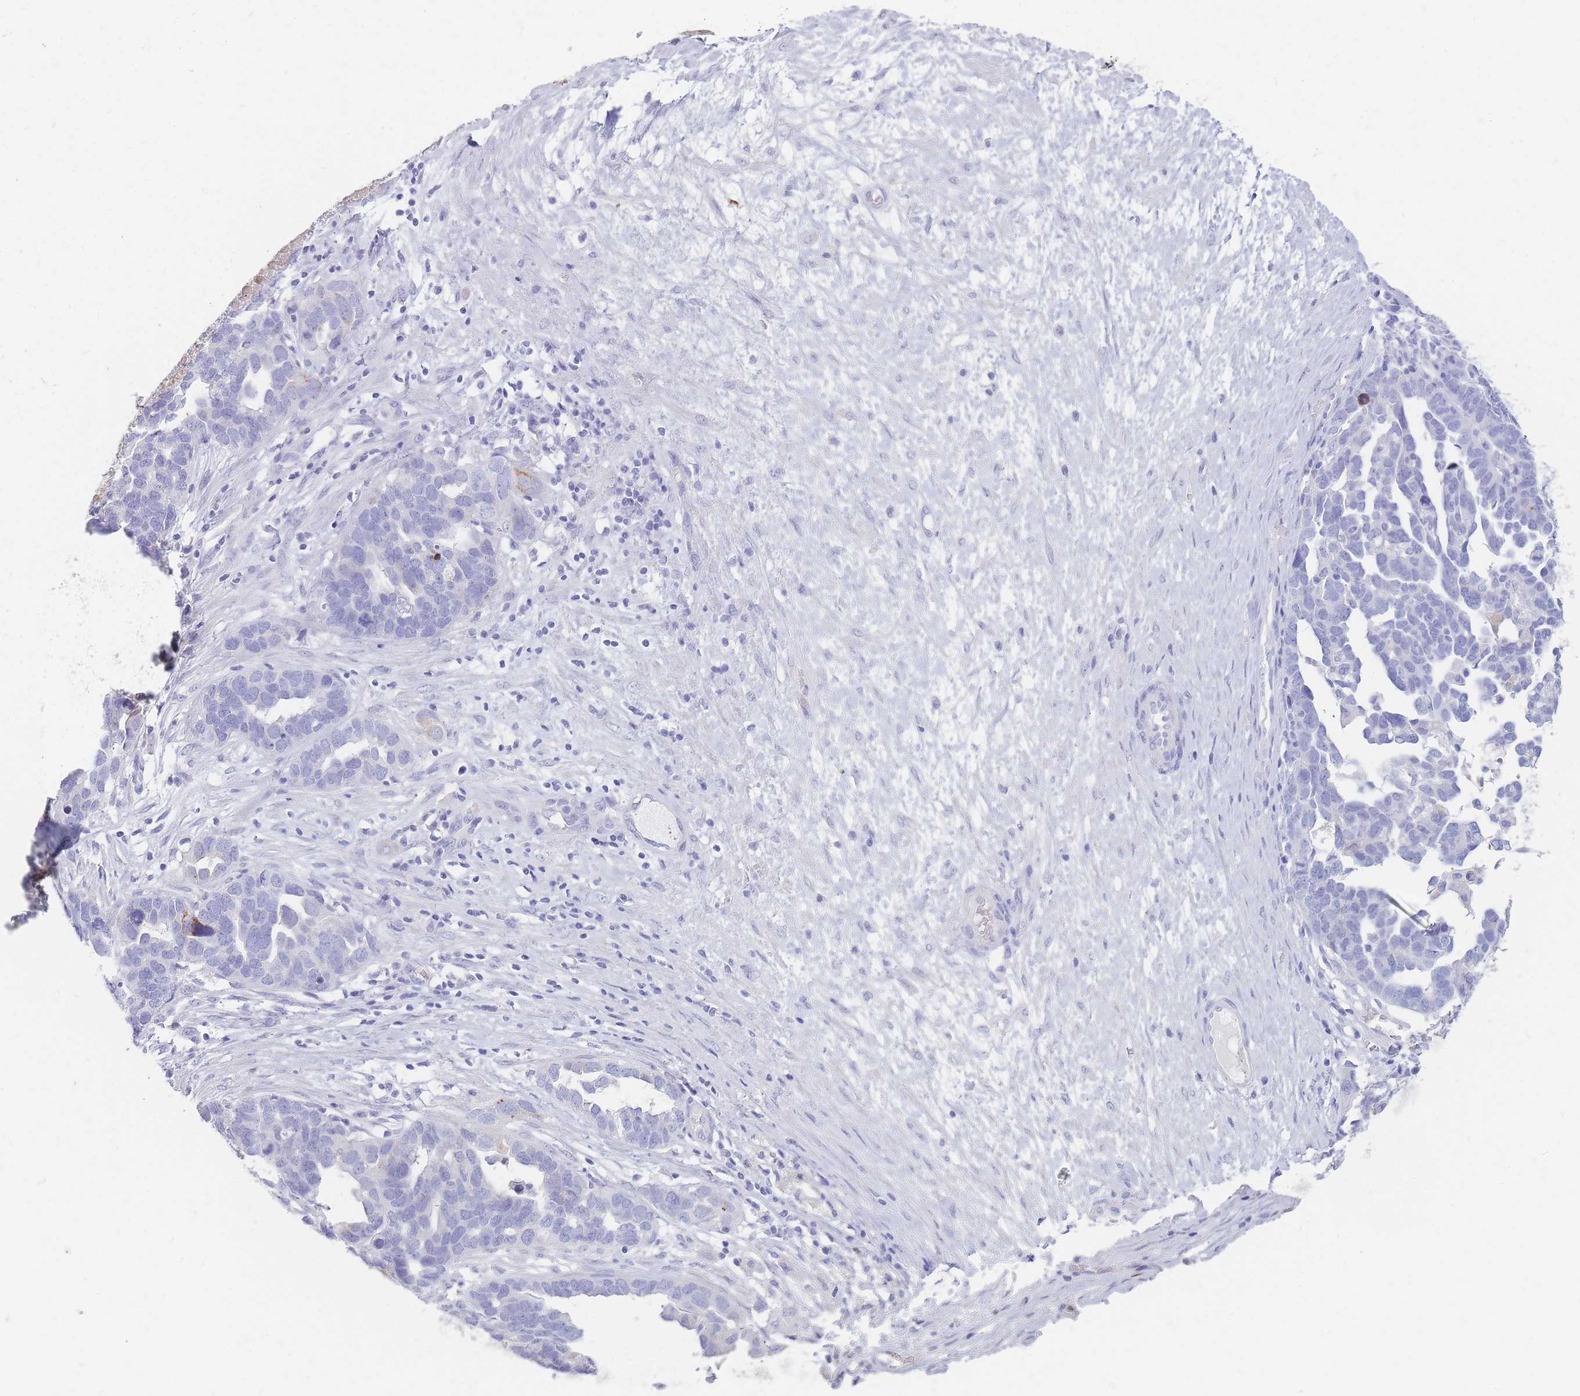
{"staining": {"intensity": "negative", "quantity": "none", "location": "none"}, "tissue": "ovarian cancer", "cell_type": "Tumor cells", "image_type": "cancer", "snomed": [{"axis": "morphology", "description": "Cystadenocarcinoma, serous, NOS"}, {"axis": "topography", "description": "Ovary"}], "caption": "DAB immunohistochemical staining of serous cystadenocarcinoma (ovarian) shows no significant positivity in tumor cells.", "gene": "NKX1-2", "patient": {"sex": "female", "age": 54}}